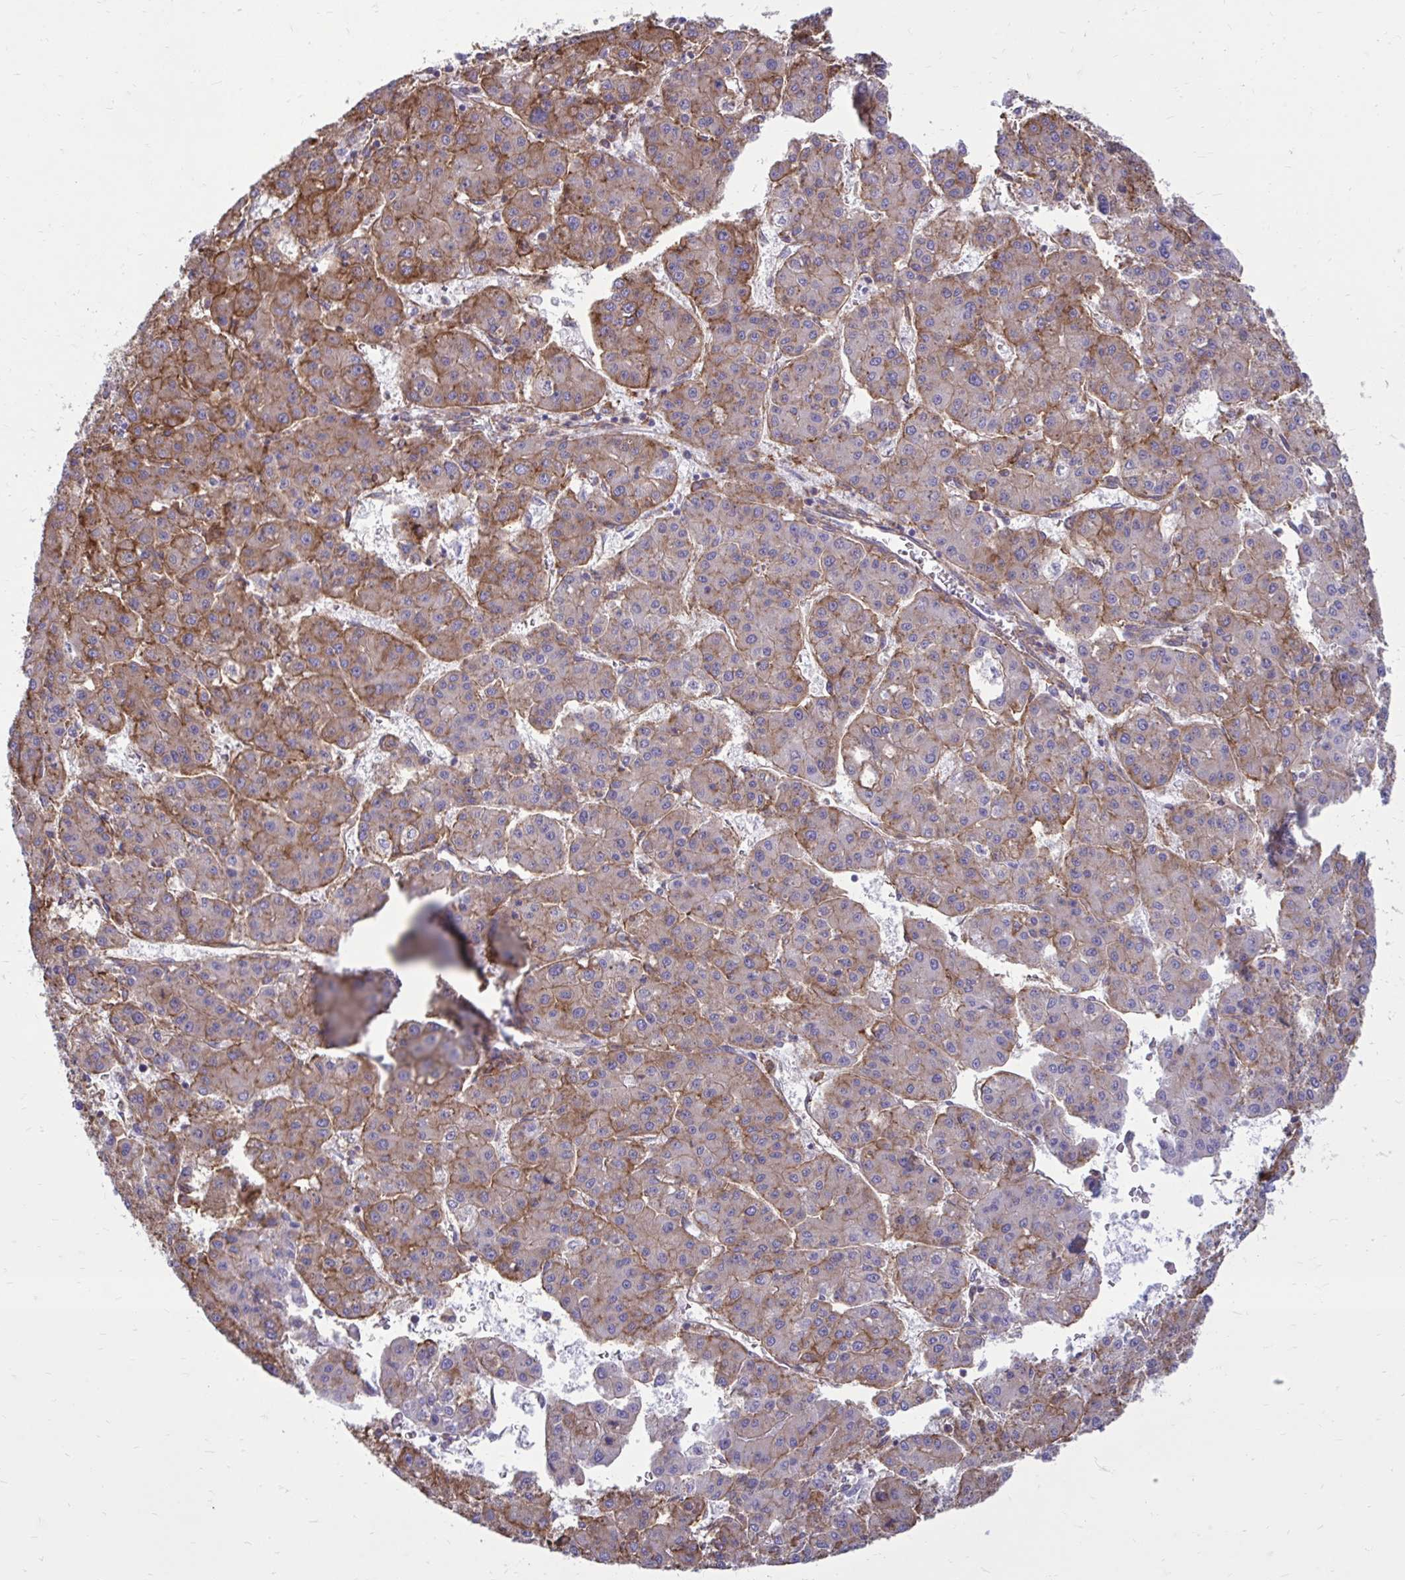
{"staining": {"intensity": "moderate", "quantity": "25%-75%", "location": "cytoplasmic/membranous"}, "tissue": "liver cancer", "cell_type": "Tumor cells", "image_type": "cancer", "snomed": [{"axis": "morphology", "description": "Carcinoma, Hepatocellular, NOS"}, {"axis": "topography", "description": "Liver"}], "caption": "High-magnification brightfield microscopy of liver hepatocellular carcinoma stained with DAB (brown) and counterstained with hematoxylin (blue). tumor cells exhibit moderate cytoplasmic/membranous expression is identified in about25%-75% of cells.", "gene": "CLTA", "patient": {"sex": "male", "age": 73}}